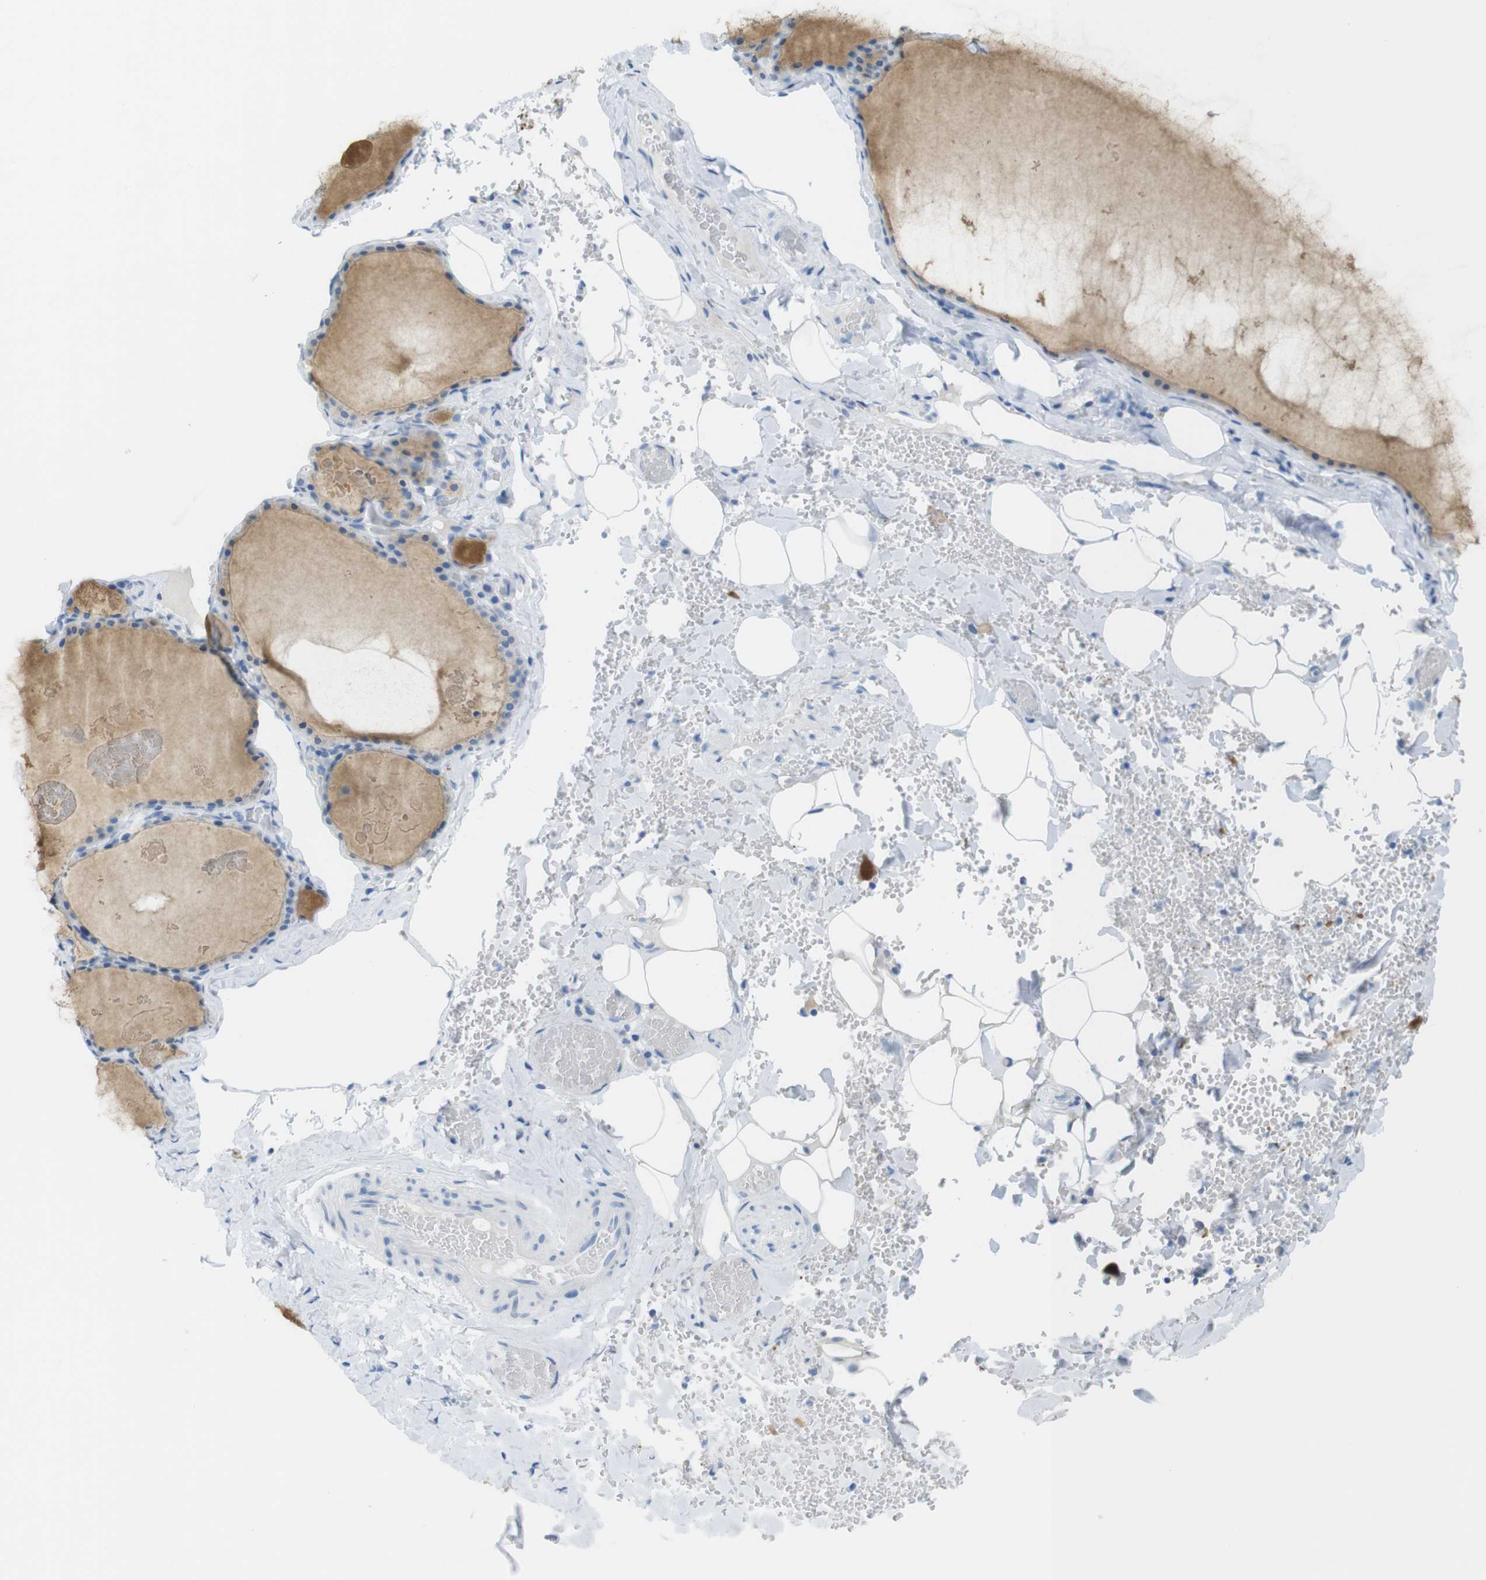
{"staining": {"intensity": "negative", "quantity": "none", "location": "none"}, "tissue": "thyroid gland", "cell_type": "Glandular cells", "image_type": "normal", "snomed": [{"axis": "morphology", "description": "Normal tissue, NOS"}, {"axis": "topography", "description": "Thyroid gland"}], "caption": "Thyroid gland was stained to show a protein in brown. There is no significant positivity in glandular cells. (Immunohistochemistry (ihc), brightfield microscopy, high magnification).", "gene": "OPN1SW", "patient": {"sex": "male", "age": 56}}